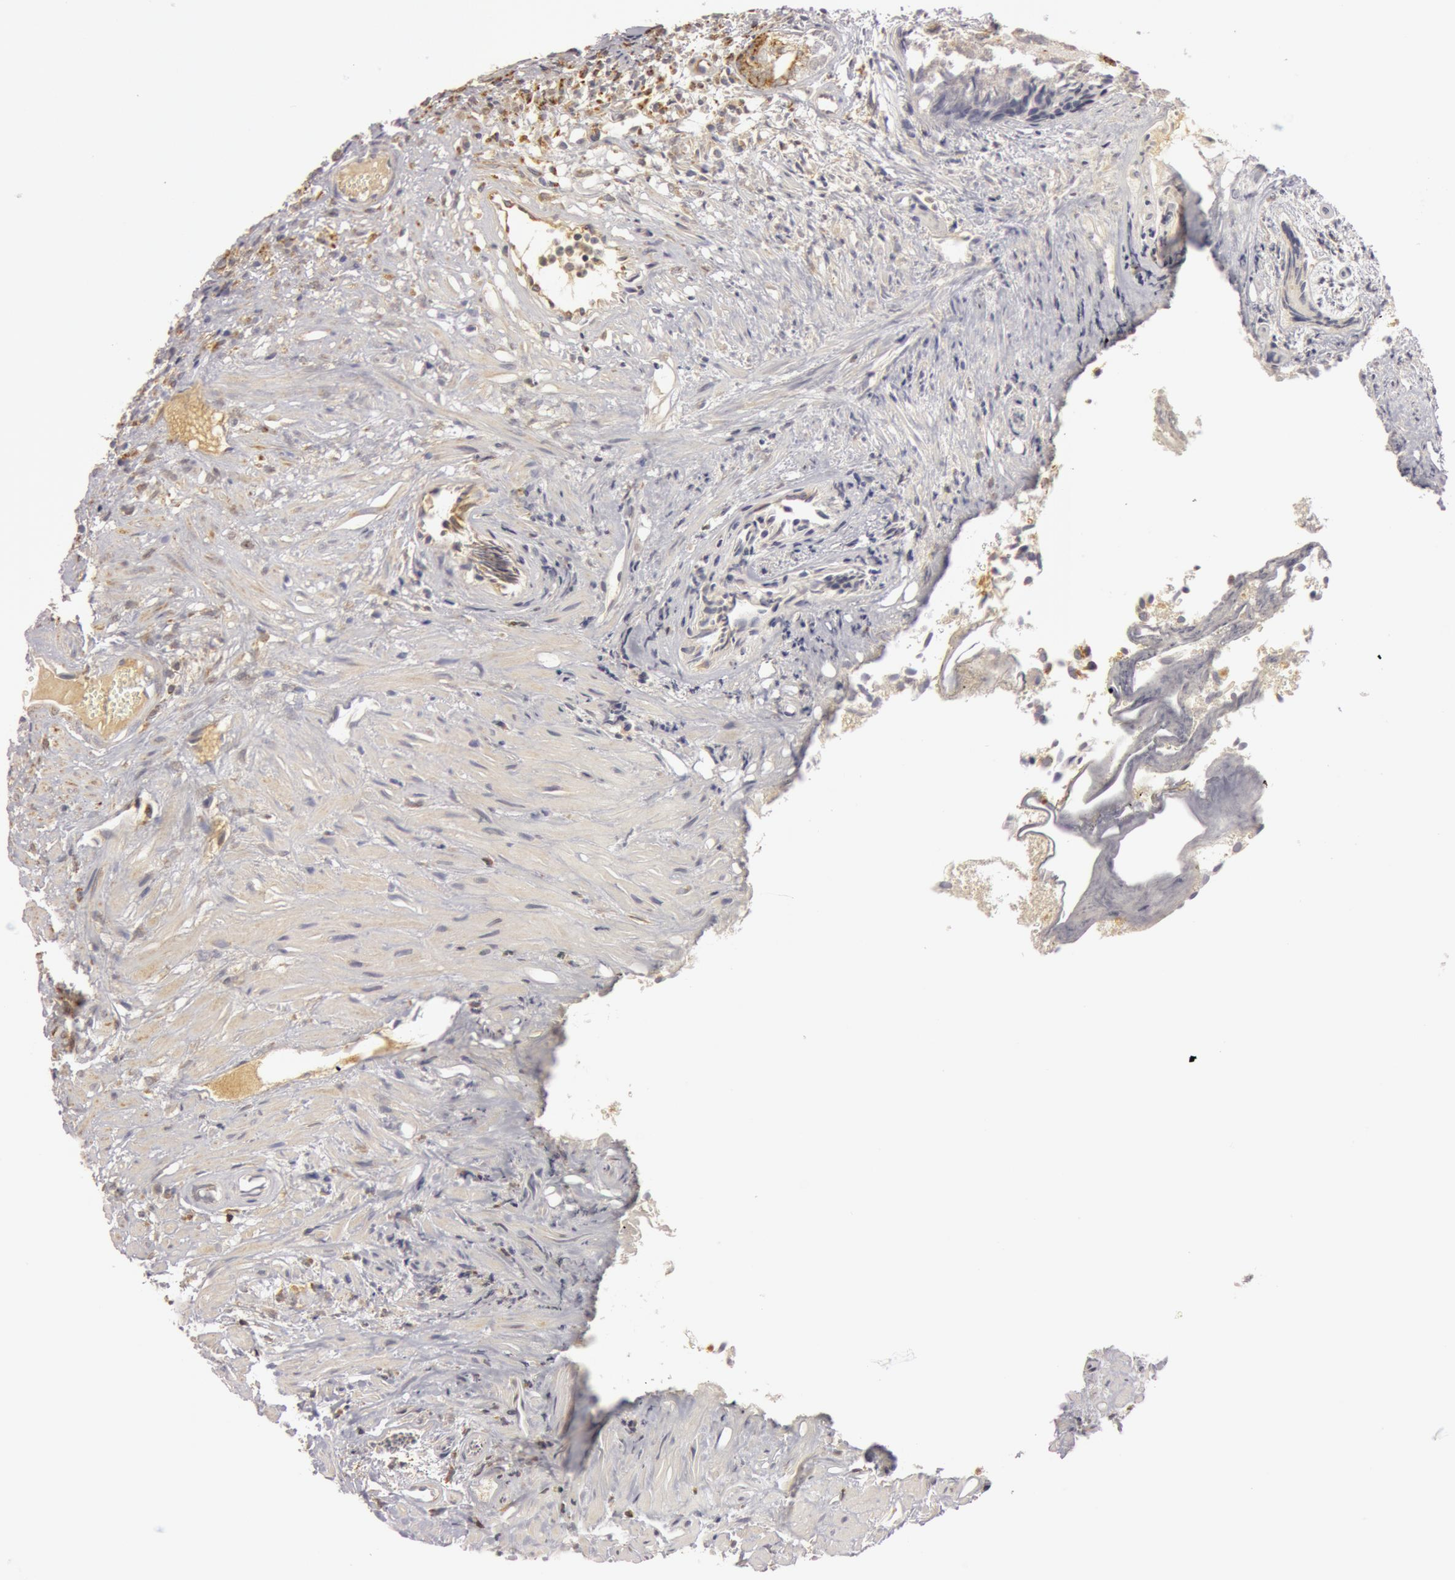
{"staining": {"intensity": "weak", "quantity": ">75%", "location": "cytoplasmic/membranous"}, "tissue": "urothelial cancer", "cell_type": "Tumor cells", "image_type": "cancer", "snomed": [{"axis": "morphology", "description": "Urothelial carcinoma, Low grade"}, {"axis": "topography", "description": "Urinary bladder"}], "caption": "Human urothelial carcinoma (low-grade) stained with a protein marker shows weak staining in tumor cells.", "gene": "C7", "patient": {"sex": "male", "age": 84}}